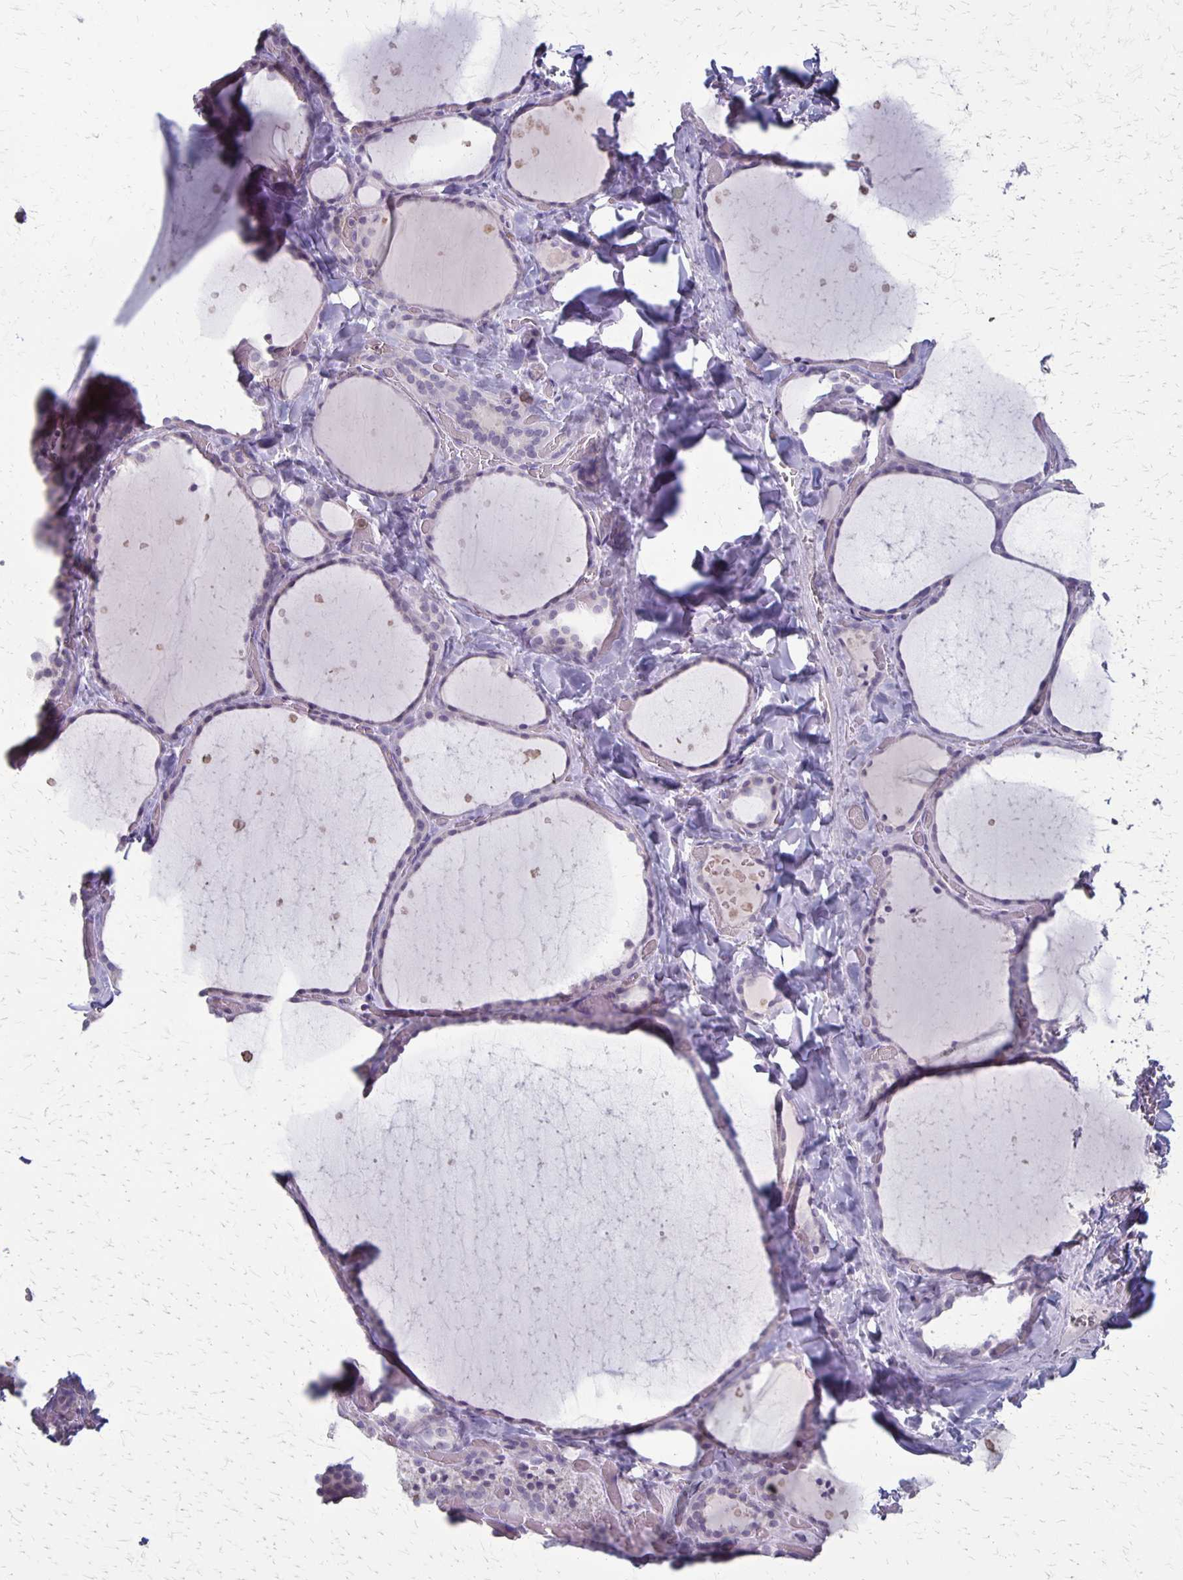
{"staining": {"intensity": "negative", "quantity": "none", "location": "none"}, "tissue": "thyroid gland", "cell_type": "Glandular cells", "image_type": "normal", "snomed": [{"axis": "morphology", "description": "Normal tissue, NOS"}, {"axis": "topography", "description": "Thyroid gland"}], "caption": "A high-resolution micrograph shows immunohistochemistry staining of unremarkable thyroid gland, which demonstrates no significant positivity in glandular cells. (Stains: DAB immunohistochemistry with hematoxylin counter stain, Microscopy: brightfield microscopy at high magnification).", "gene": "SEPTIN5", "patient": {"sex": "female", "age": 36}}